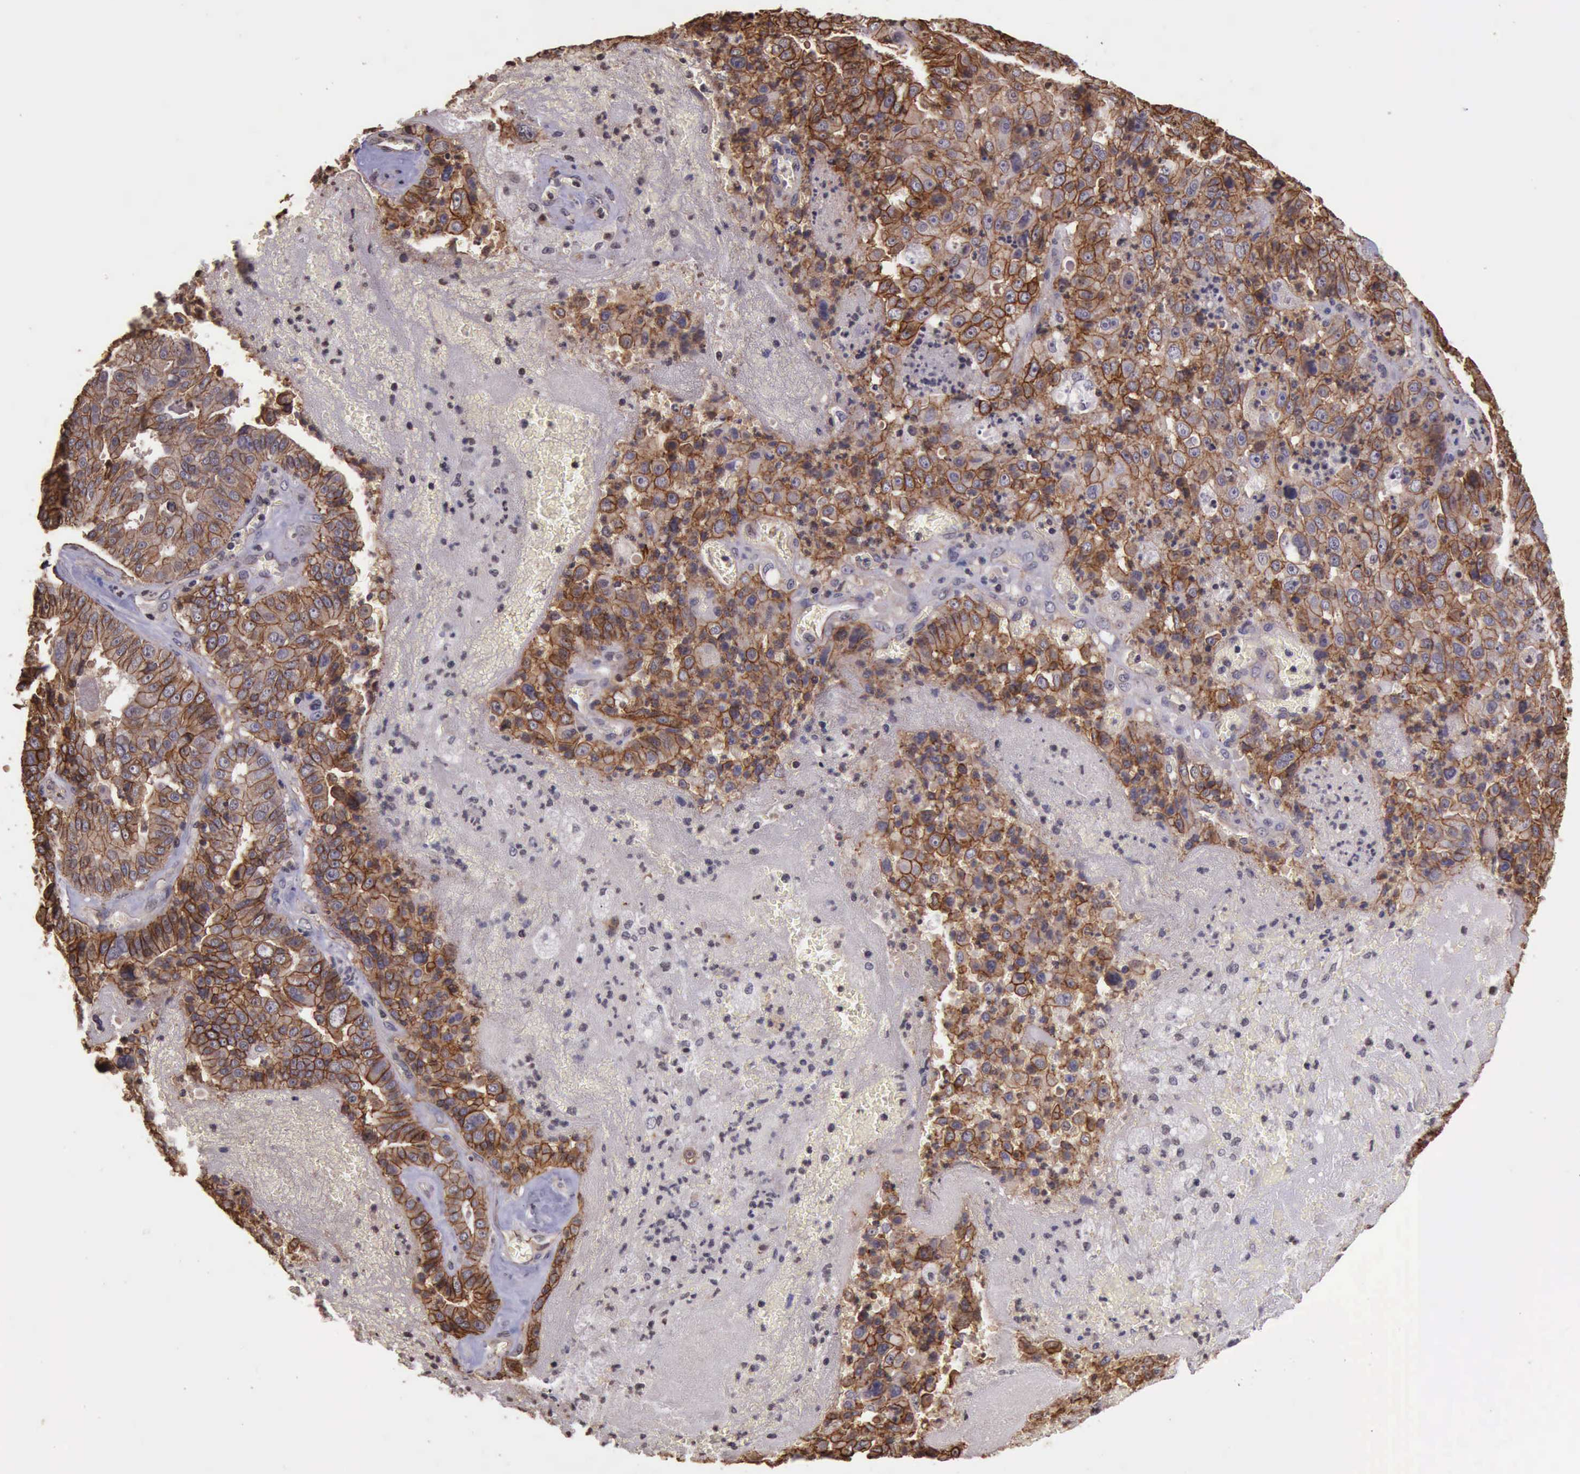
{"staining": {"intensity": "moderate", "quantity": ">75%", "location": "cytoplasmic/membranous"}, "tissue": "liver cancer", "cell_type": "Tumor cells", "image_type": "cancer", "snomed": [{"axis": "morphology", "description": "Cholangiocarcinoma"}, {"axis": "topography", "description": "Liver"}], "caption": "A histopathology image of liver cancer (cholangiocarcinoma) stained for a protein exhibits moderate cytoplasmic/membranous brown staining in tumor cells. (Stains: DAB in brown, nuclei in blue, Microscopy: brightfield microscopy at high magnification).", "gene": "CTNNB1", "patient": {"sex": "female", "age": 79}}